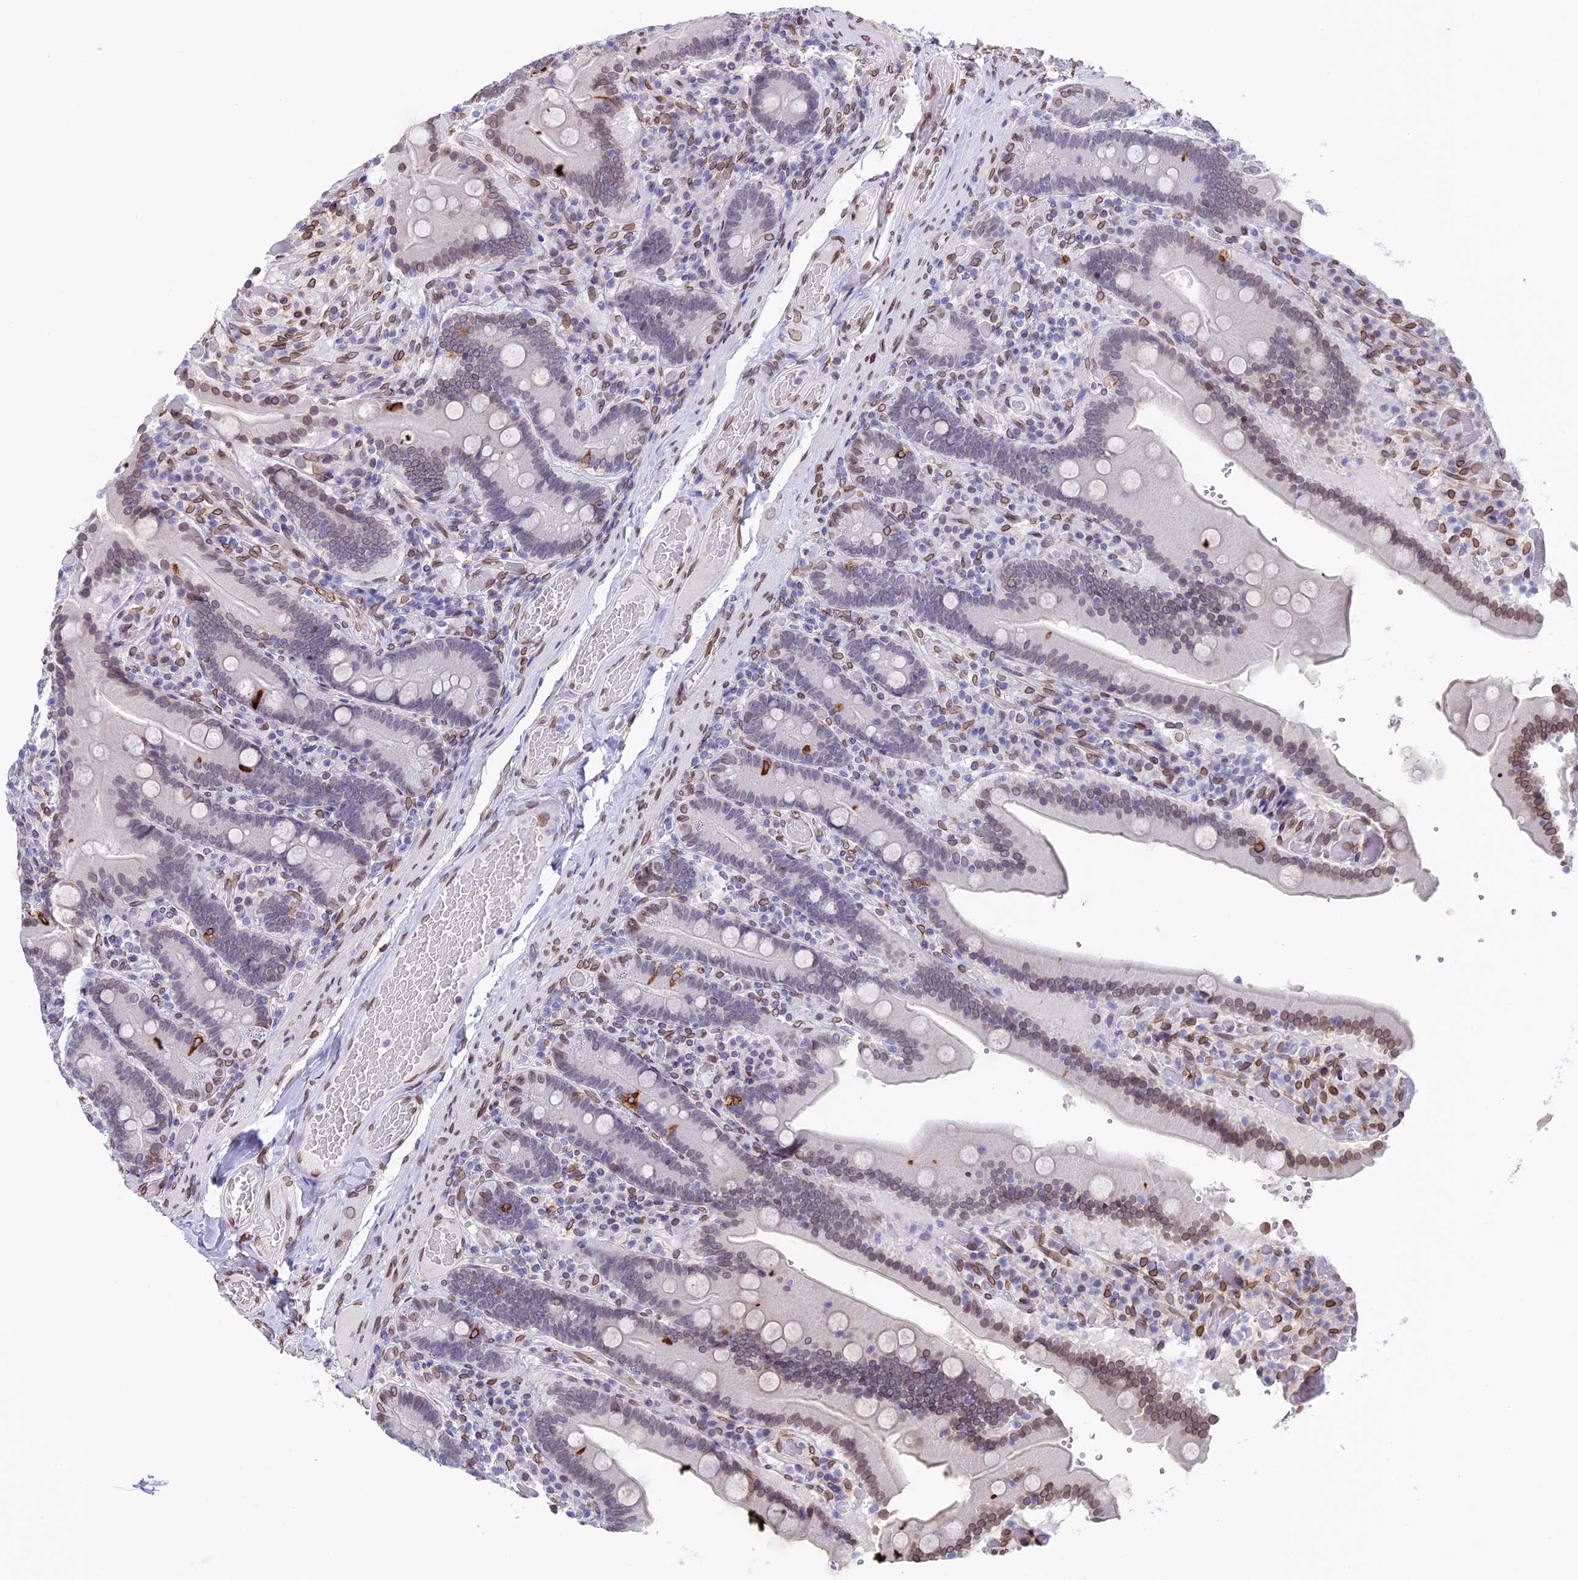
{"staining": {"intensity": "weak", "quantity": "<25%", "location": "nuclear"}, "tissue": "duodenum", "cell_type": "Glandular cells", "image_type": "normal", "snomed": [{"axis": "morphology", "description": "Normal tissue, NOS"}, {"axis": "topography", "description": "Duodenum"}], "caption": "Immunohistochemistry (IHC) image of normal duodenum: duodenum stained with DAB (3,3'-diaminobenzidine) demonstrates no significant protein positivity in glandular cells.", "gene": "TMPRSS7", "patient": {"sex": "female", "age": 62}}